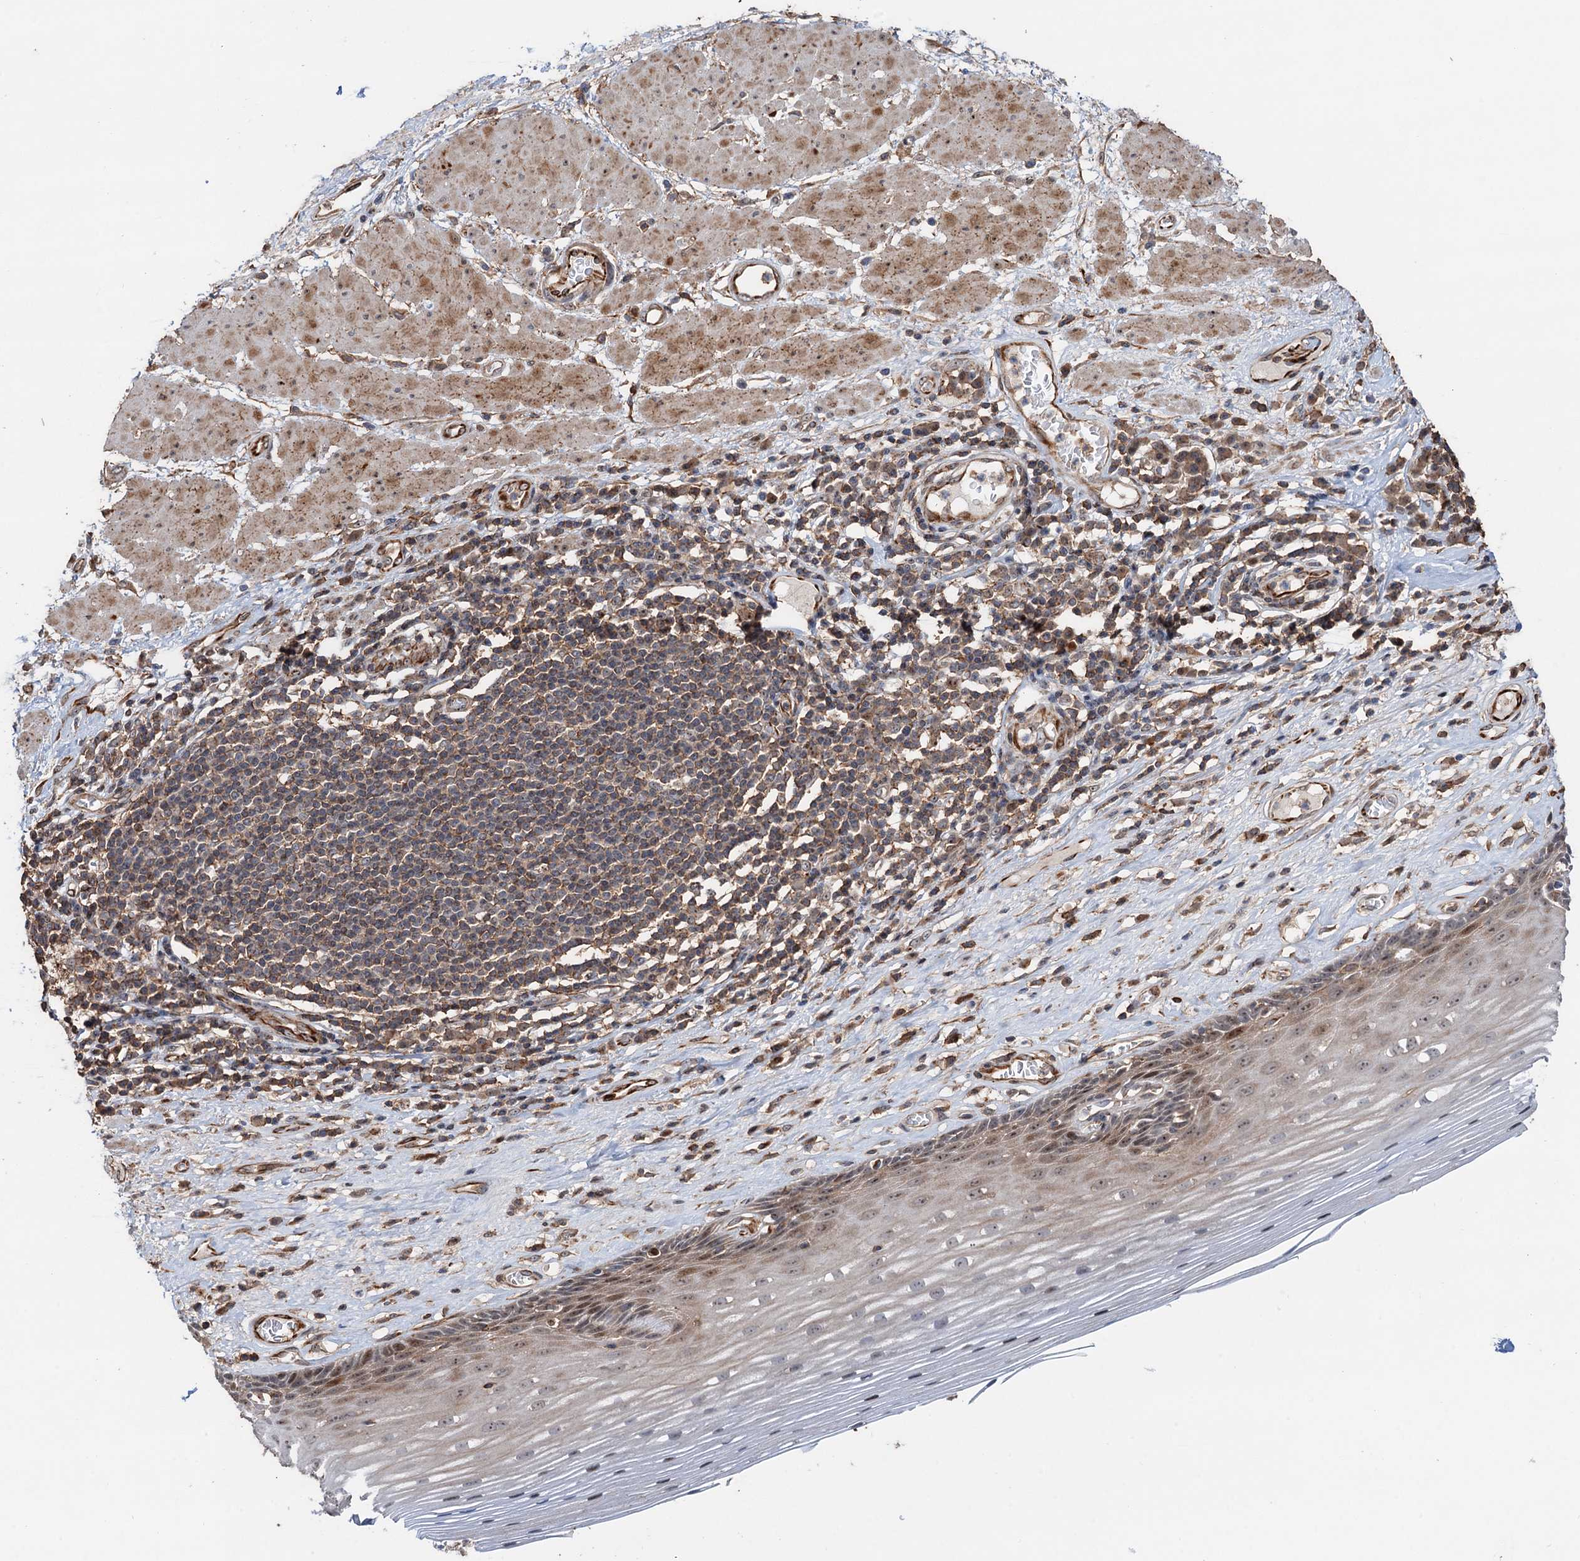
{"staining": {"intensity": "moderate", "quantity": "25%-75%", "location": "cytoplasmic/membranous,nuclear"}, "tissue": "esophagus", "cell_type": "Squamous epithelial cells", "image_type": "normal", "snomed": [{"axis": "morphology", "description": "Normal tissue, NOS"}, {"axis": "topography", "description": "Esophagus"}], "caption": "DAB (3,3'-diaminobenzidine) immunohistochemical staining of normal esophagus displays moderate cytoplasmic/membranous,nuclear protein expression in approximately 25%-75% of squamous epithelial cells. (DAB = brown stain, brightfield microscopy at high magnification).", "gene": "TMA16", "patient": {"sex": "male", "age": 62}}